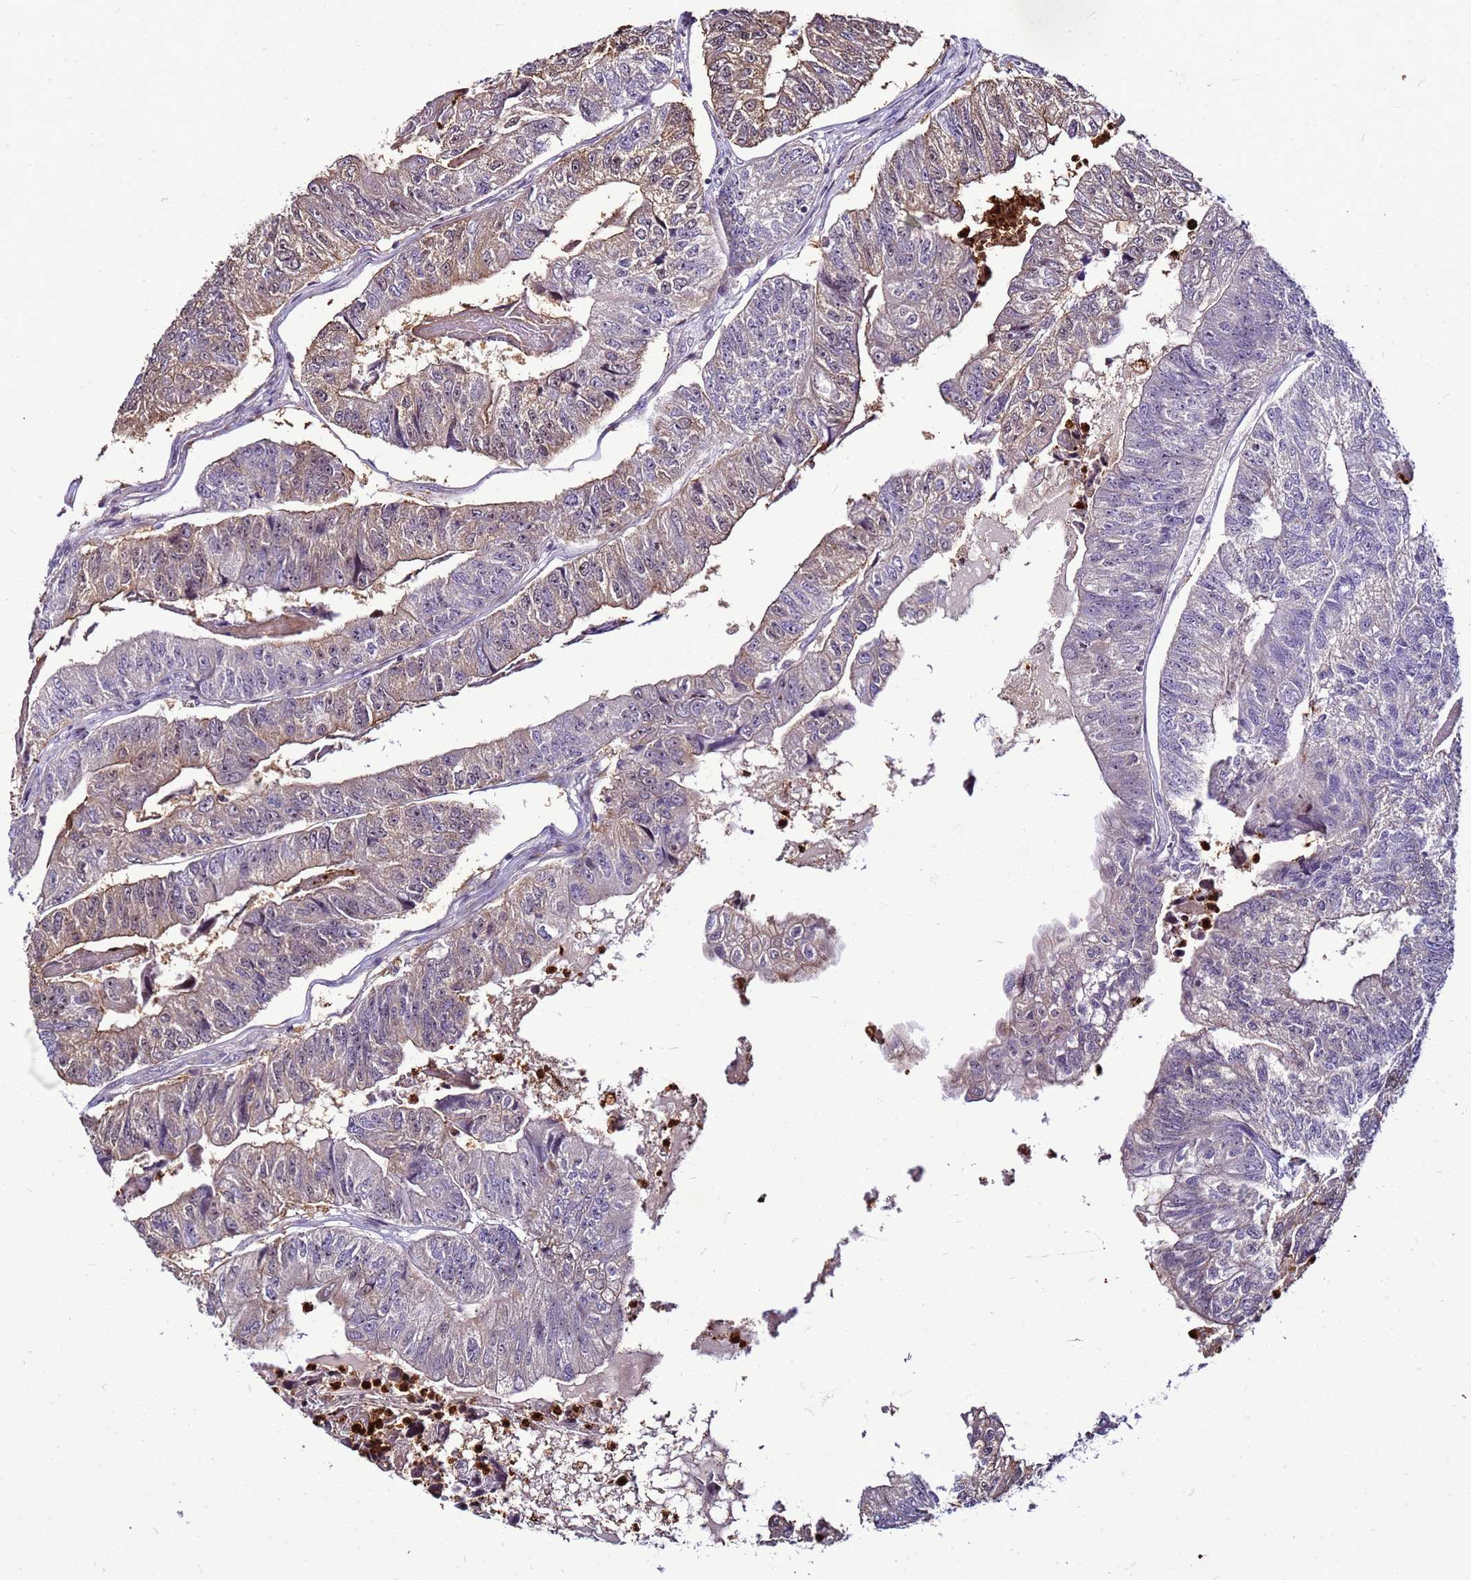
{"staining": {"intensity": "weak", "quantity": "25%-75%", "location": "cytoplasmic/membranous"}, "tissue": "colorectal cancer", "cell_type": "Tumor cells", "image_type": "cancer", "snomed": [{"axis": "morphology", "description": "Adenocarcinoma, NOS"}, {"axis": "topography", "description": "Colon"}], "caption": "Tumor cells display low levels of weak cytoplasmic/membranous positivity in approximately 25%-75% of cells in colorectal cancer.", "gene": "VPS4B", "patient": {"sex": "female", "age": 67}}